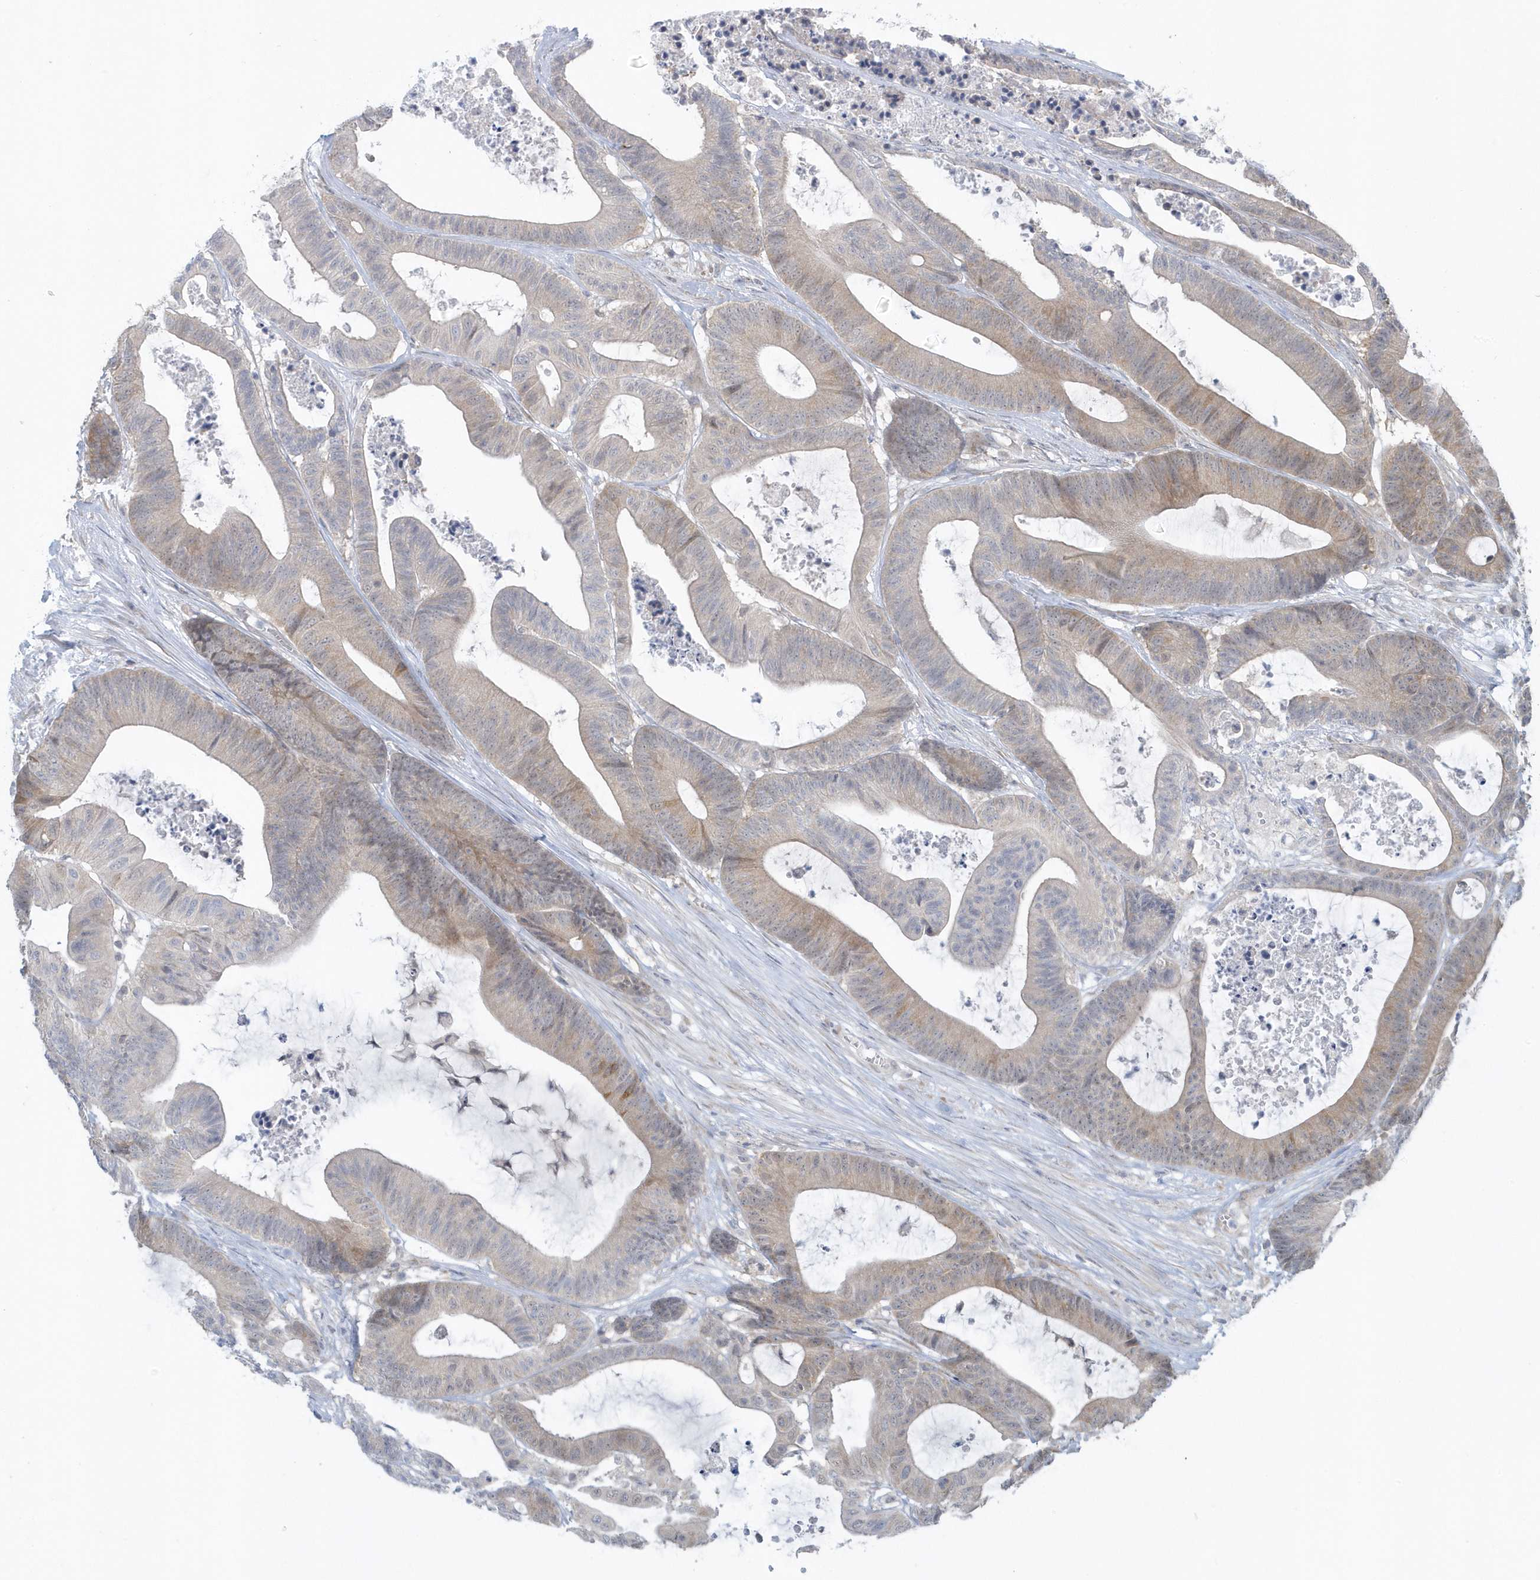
{"staining": {"intensity": "weak", "quantity": "25%-75%", "location": "cytoplasmic/membranous"}, "tissue": "colorectal cancer", "cell_type": "Tumor cells", "image_type": "cancer", "snomed": [{"axis": "morphology", "description": "Adenocarcinoma, NOS"}, {"axis": "topography", "description": "Colon"}], "caption": "Weak cytoplasmic/membranous protein positivity is seen in about 25%-75% of tumor cells in colorectal cancer (adenocarcinoma).", "gene": "SCN3A", "patient": {"sex": "female", "age": 84}}